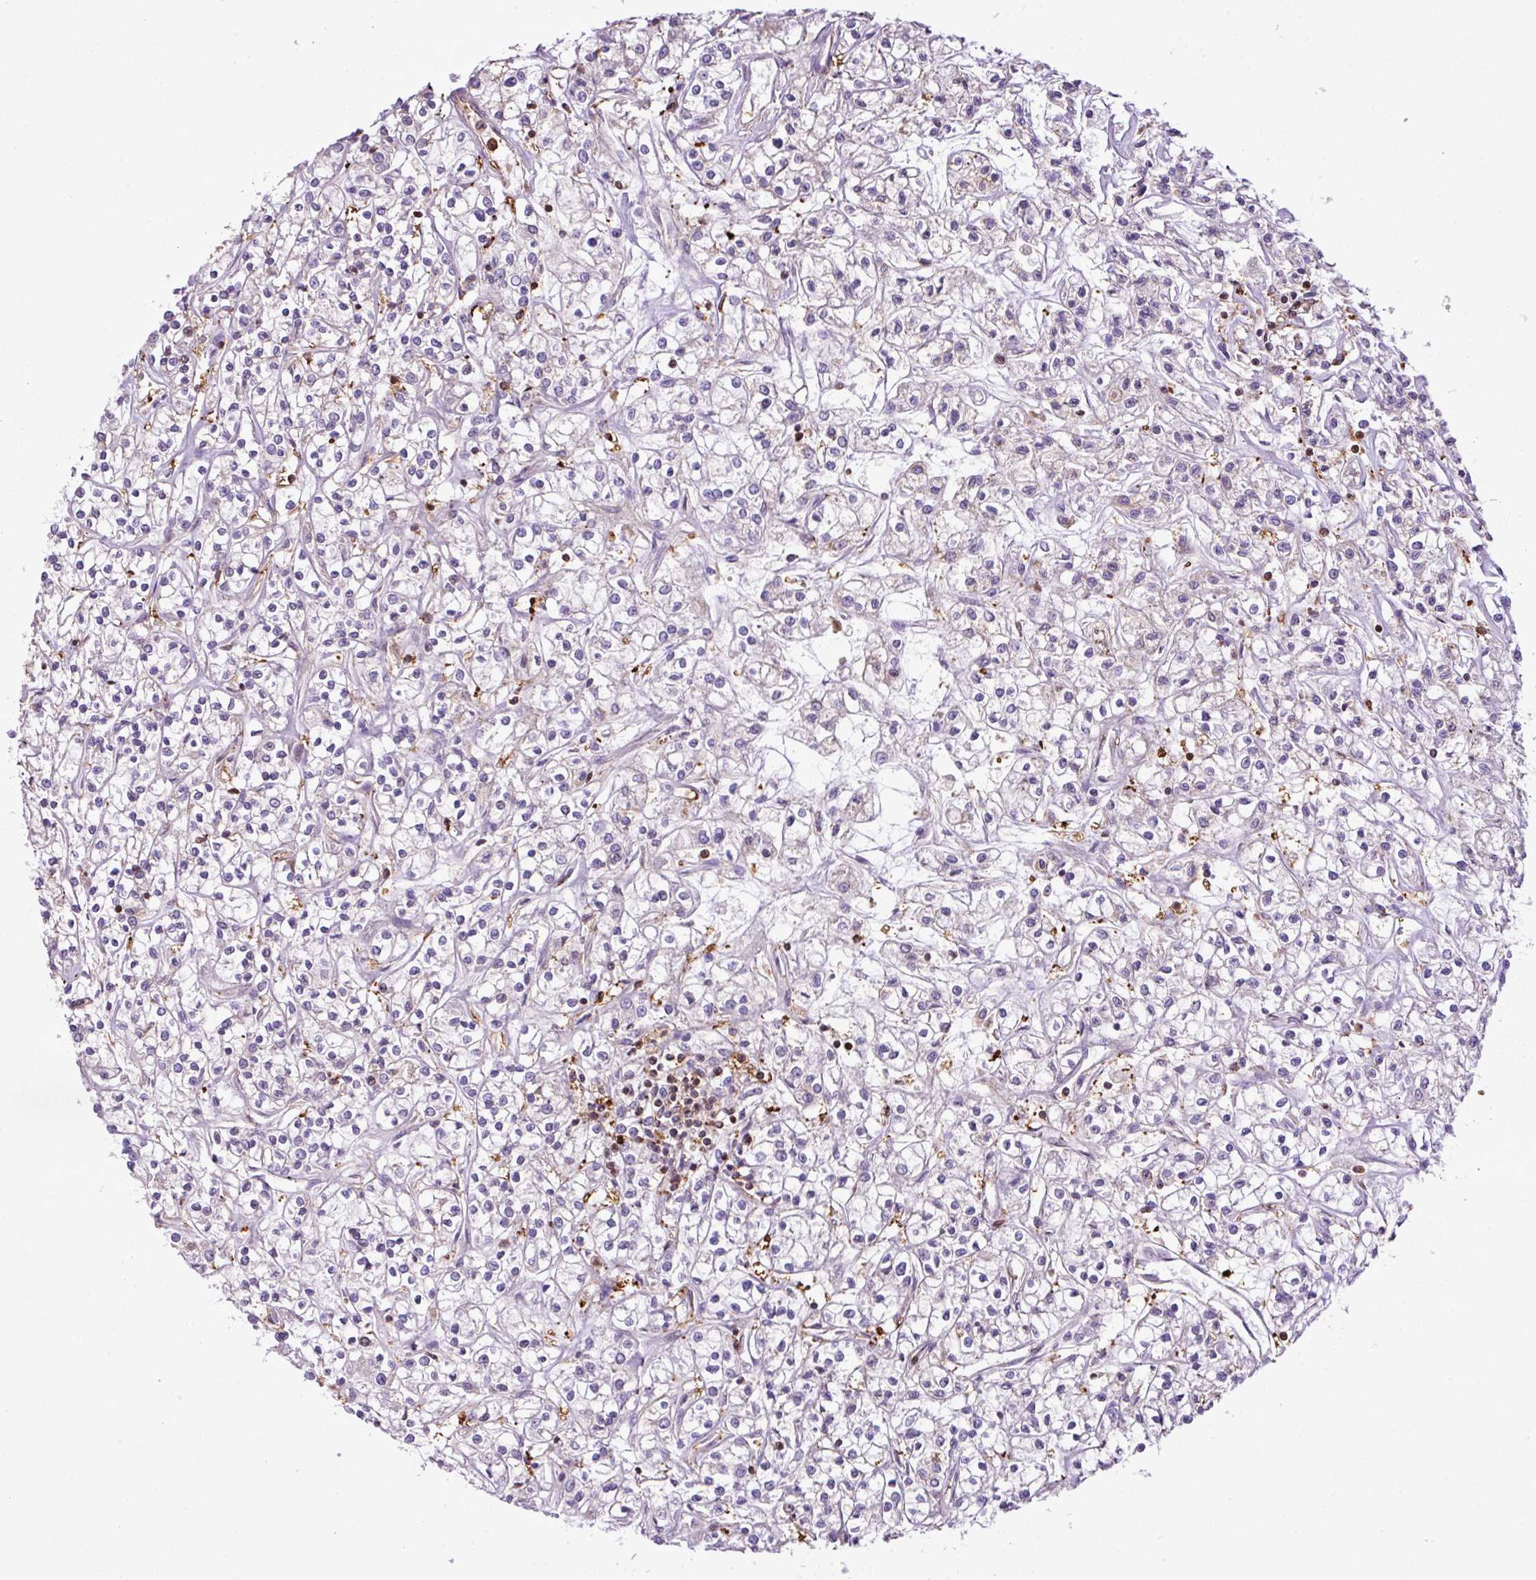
{"staining": {"intensity": "negative", "quantity": "none", "location": "none"}, "tissue": "renal cancer", "cell_type": "Tumor cells", "image_type": "cancer", "snomed": [{"axis": "morphology", "description": "Adenocarcinoma, NOS"}, {"axis": "topography", "description": "Kidney"}], "caption": "The immunohistochemistry (IHC) image has no significant positivity in tumor cells of renal adenocarcinoma tissue.", "gene": "PGAP6", "patient": {"sex": "female", "age": 59}}